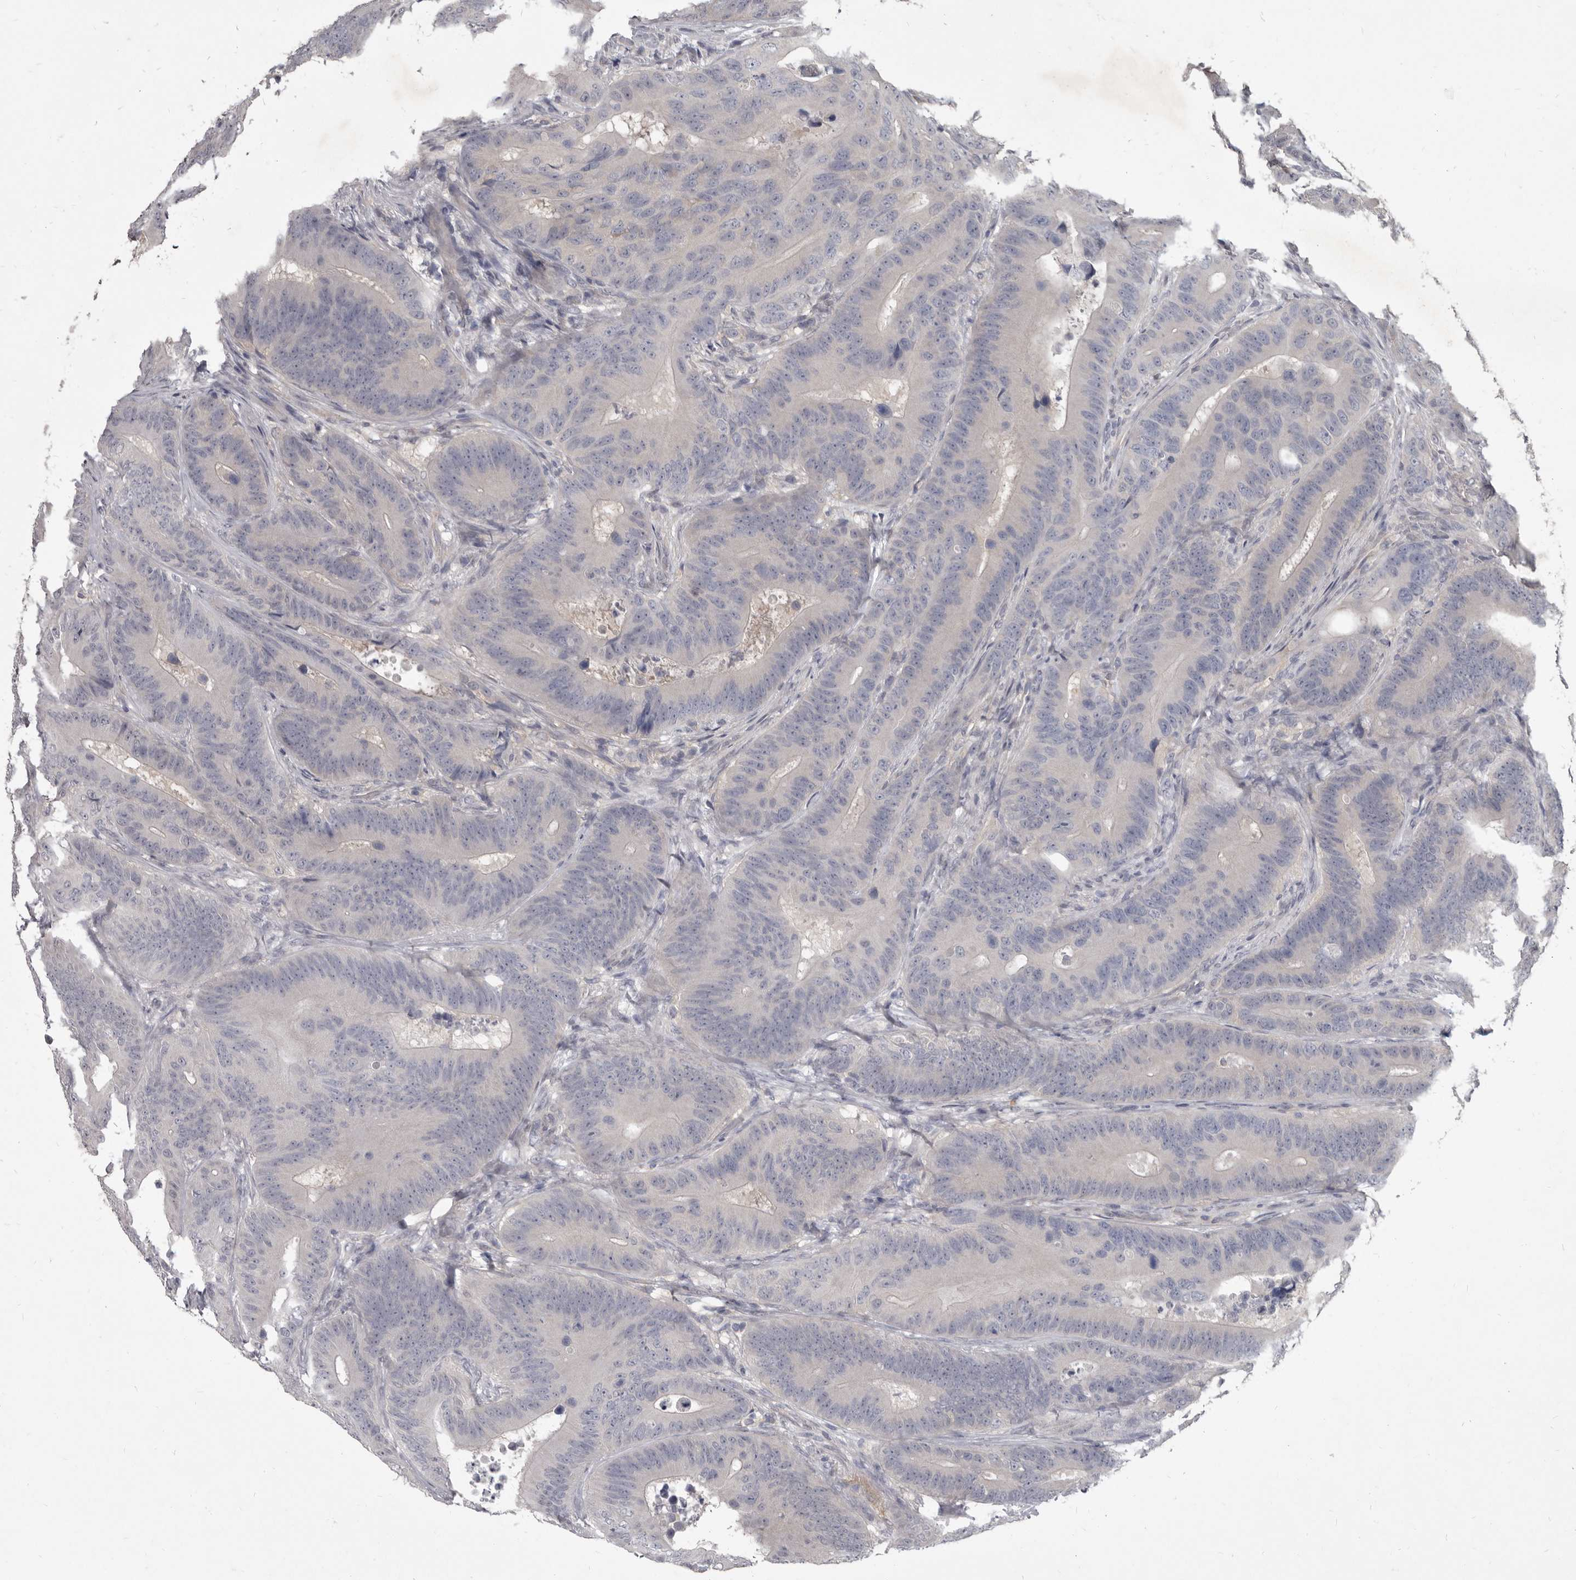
{"staining": {"intensity": "negative", "quantity": "none", "location": "none"}, "tissue": "colorectal cancer", "cell_type": "Tumor cells", "image_type": "cancer", "snomed": [{"axis": "morphology", "description": "Adenocarcinoma, NOS"}, {"axis": "topography", "description": "Colon"}], "caption": "This is an IHC histopathology image of human colorectal cancer. There is no positivity in tumor cells.", "gene": "GSK3B", "patient": {"sex": "male", "age": 83}}